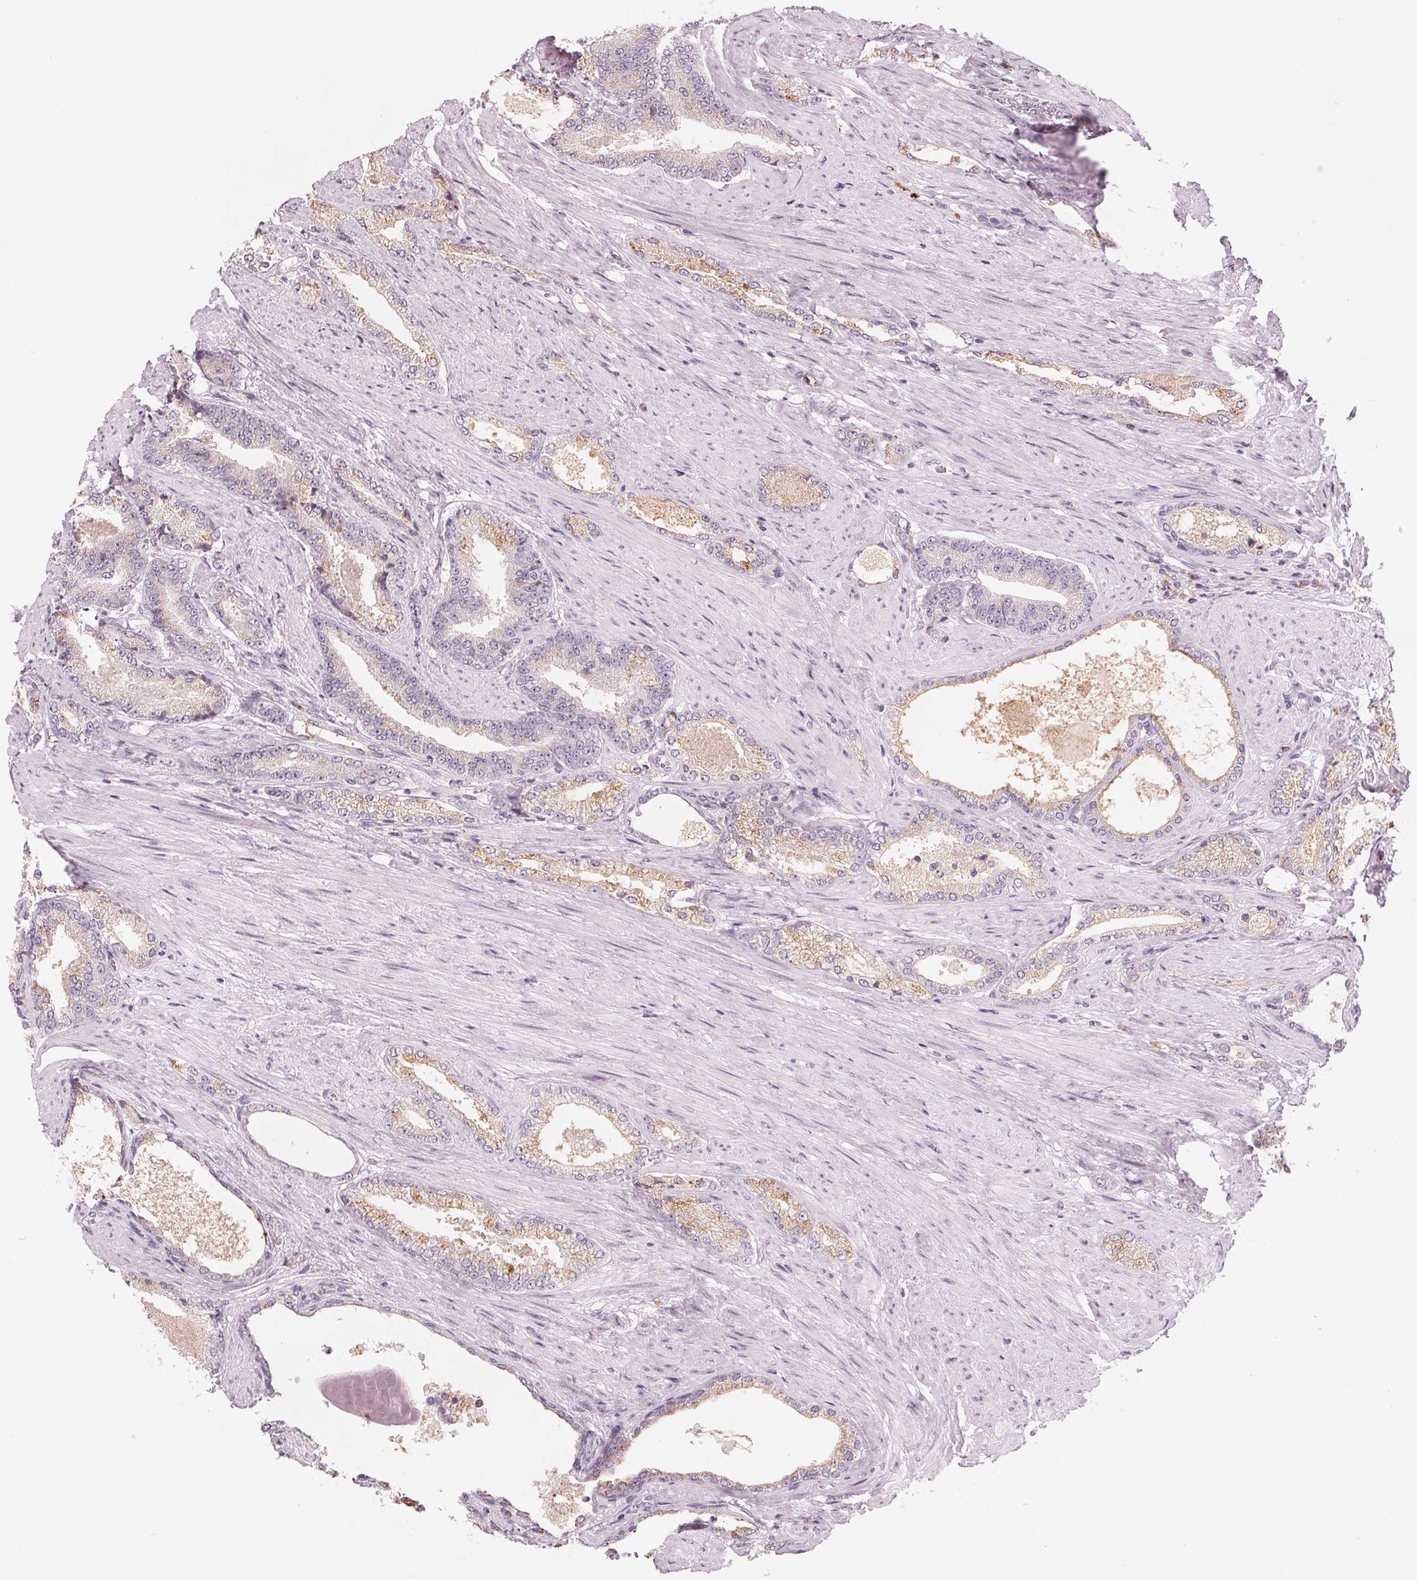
{"staining": {"intensity": "weak", "quantity": "25%-75%", "location": "cytoplasmic/membranous"}, "tissue": "prostate cancer", "cell_type": "Tumor cells", "image_type": "cancer", "snomed": [{"axis": "morphology", "description": "Adenocarcinoma, High grade"}, {"axis": "topography", "description": "Prostate and seminal vesicle, NOS"}], "caption": "Immunohistochemistry (IHC) (DAB (3,3'-diaminobenzidine)) staining of prostate cancer (adenocarcinoma (high-grade)) exhibits weak cytoplasmic/membranous protein positivity in approximately 25%-75% of tumor cells.", "gene": "IL9R", "patient": {"sex": "male", "age": 61}}